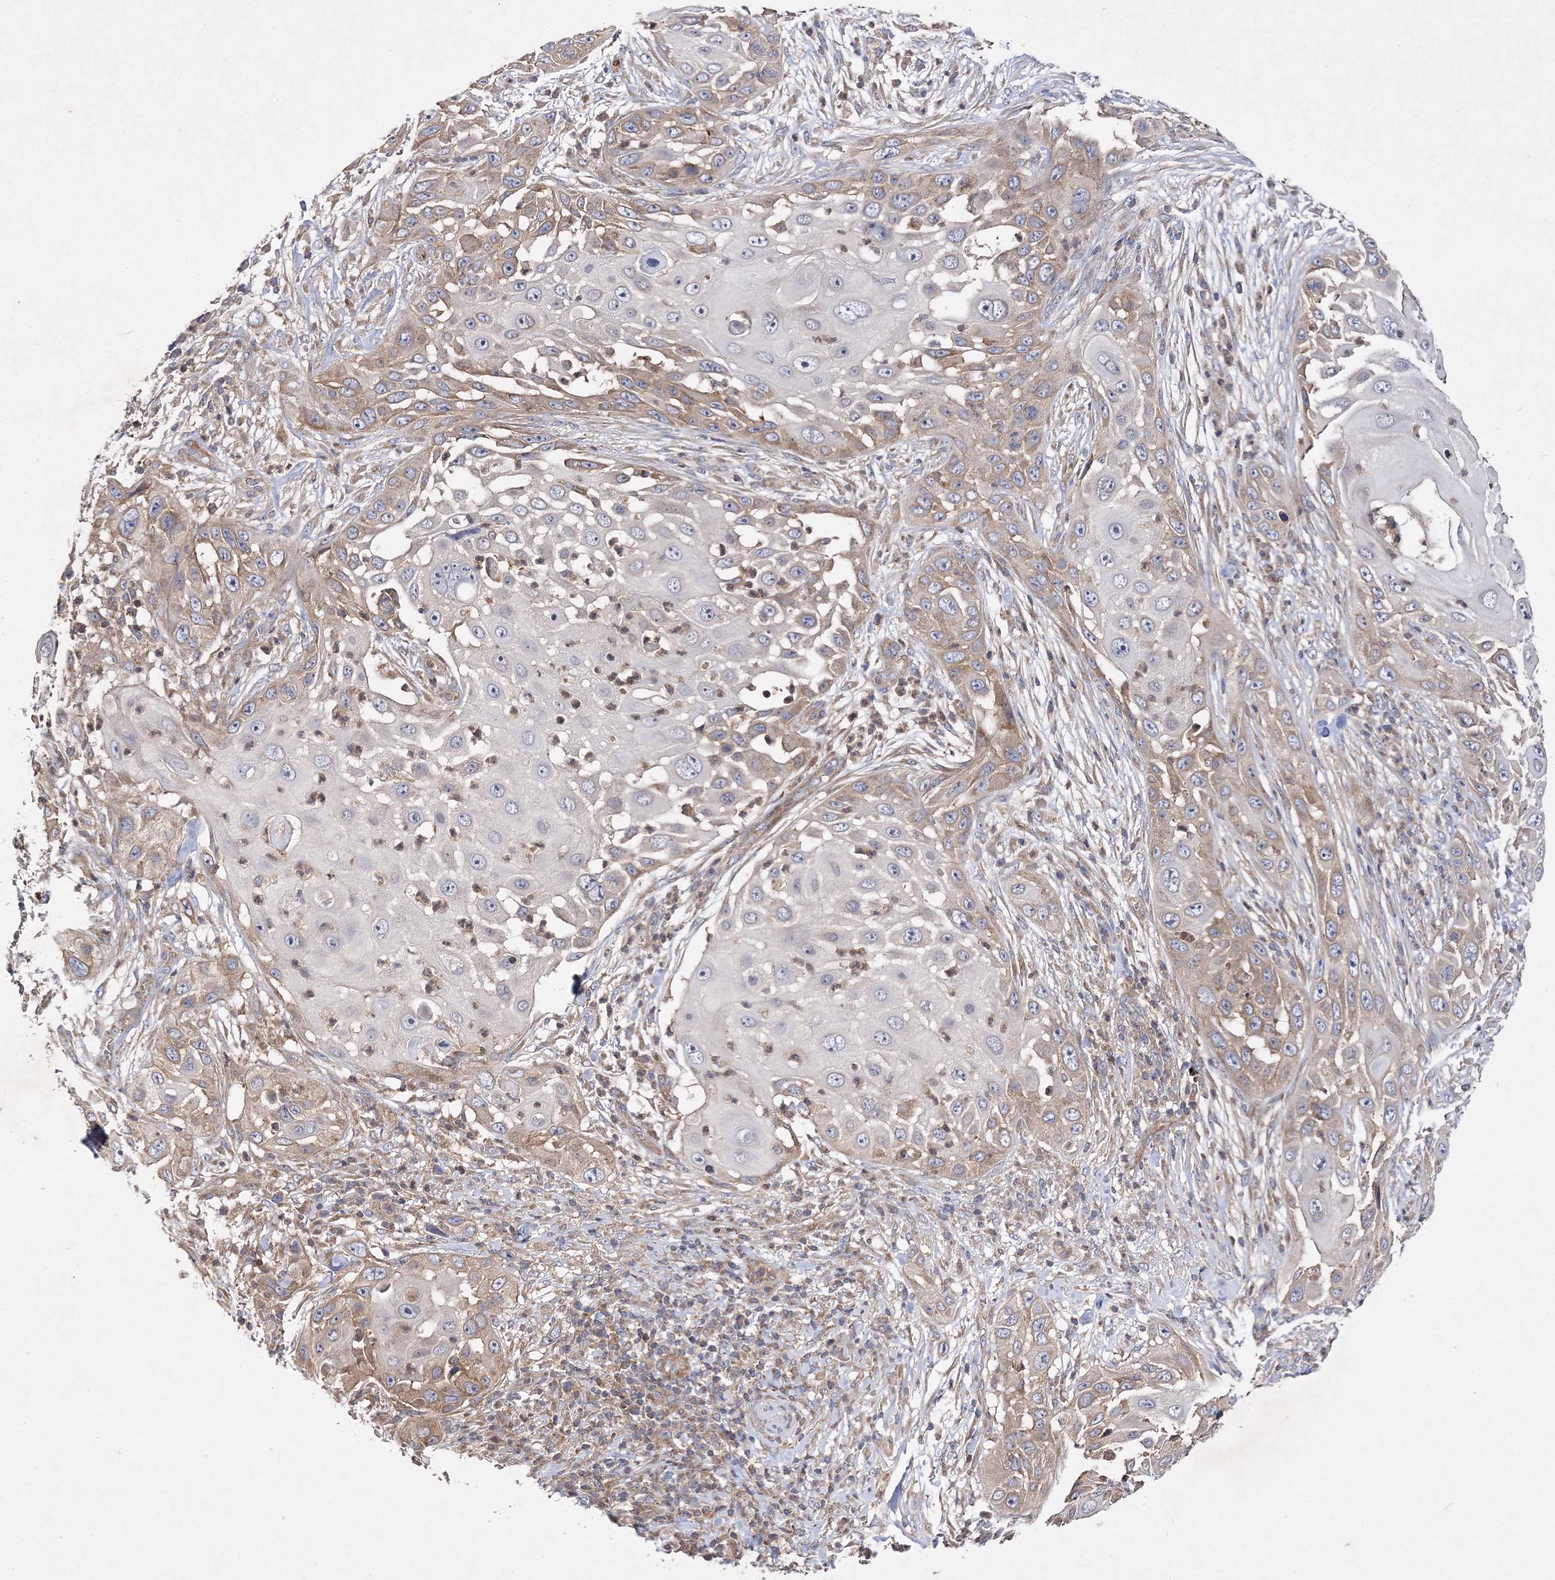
{"staining": {"intensity": "weak", "quantity": "25%-75%", "location": "cytoplasmic/membranous"}, "tissue": "skin cancer", "cell_type": "Tumor cells", "image_type": "cancer", "snomed": [{"axis": "morphology", "description": "Squamous cell carcinoma, NOS"}, {"axis": "topography", "description": "Skin"}], "caption": "Protein expression analysis of skin cancer exhibits weak cytoplasmic/membranous staining in about 25%-75% of tumor cells.", "gene": "DNAJC13", "patient": {"sex": "female", "age": 44}}